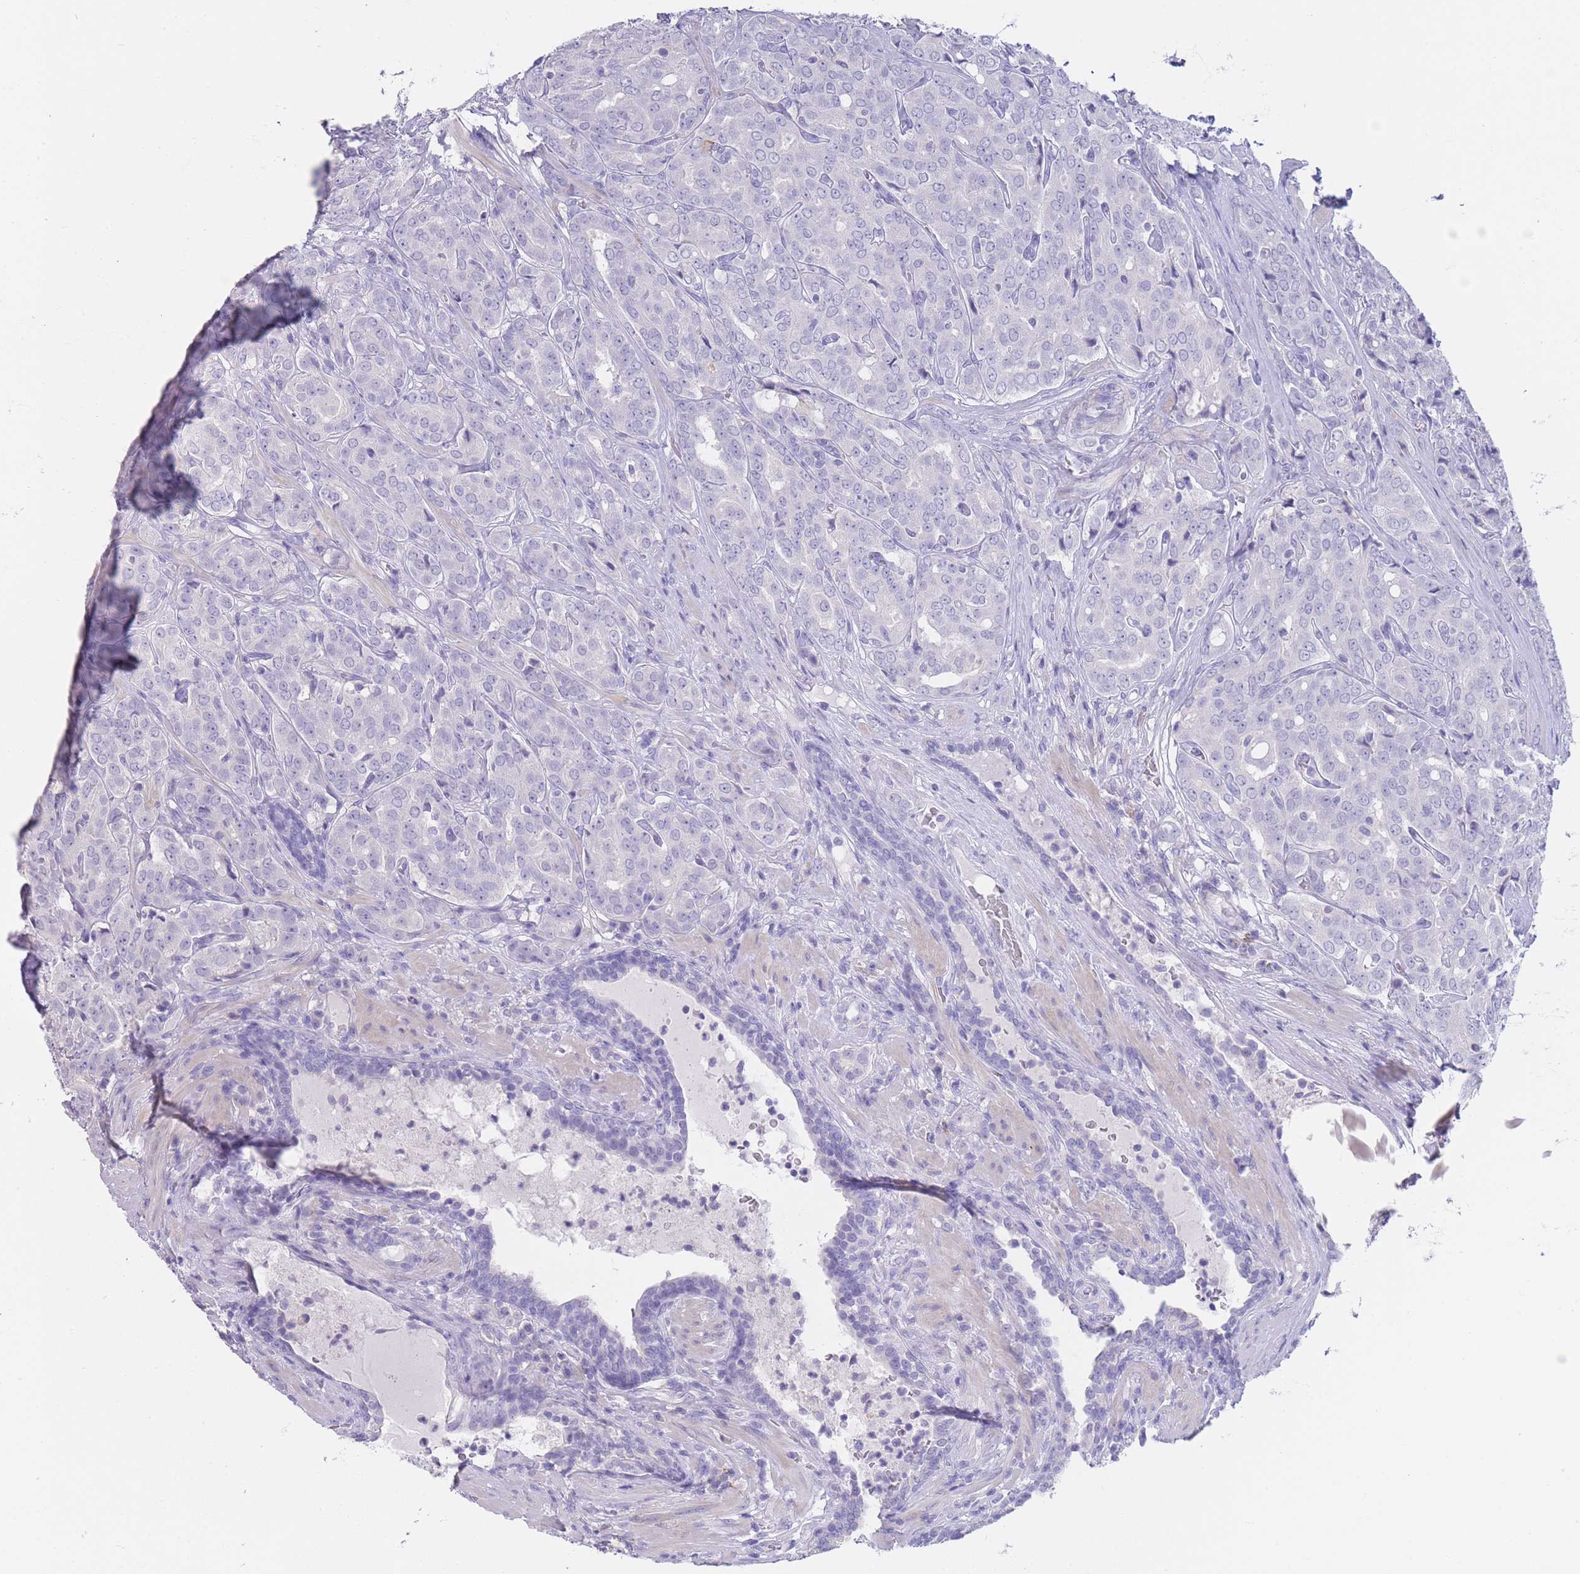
{"staining": {"intensity": "negative", "quantity": "none", "location": "none"}, "tissue": "prostate cancer", "cell_type": "Tumor cells", "image_type": "cancer", "snomed": [{"axis": "morphology", "description": "Adenocarcinoma, High grade"}, {"axis": "topography", "description": "Prostate"}], "caption": "DAB (3,3'-diaminobenzidine) immunohistochemical staining of human prostate cancer (adenocarcinoma (high-grade)) exhibits no significant positivity in tumor cells. The staining was performed using DAB to visualize the protein expression in brown, while the nuclei were stained in blue with hematoxylin (Magnification: 20x).", "gene": "CD37", "patient": {"sex": "male", "age": 68}}